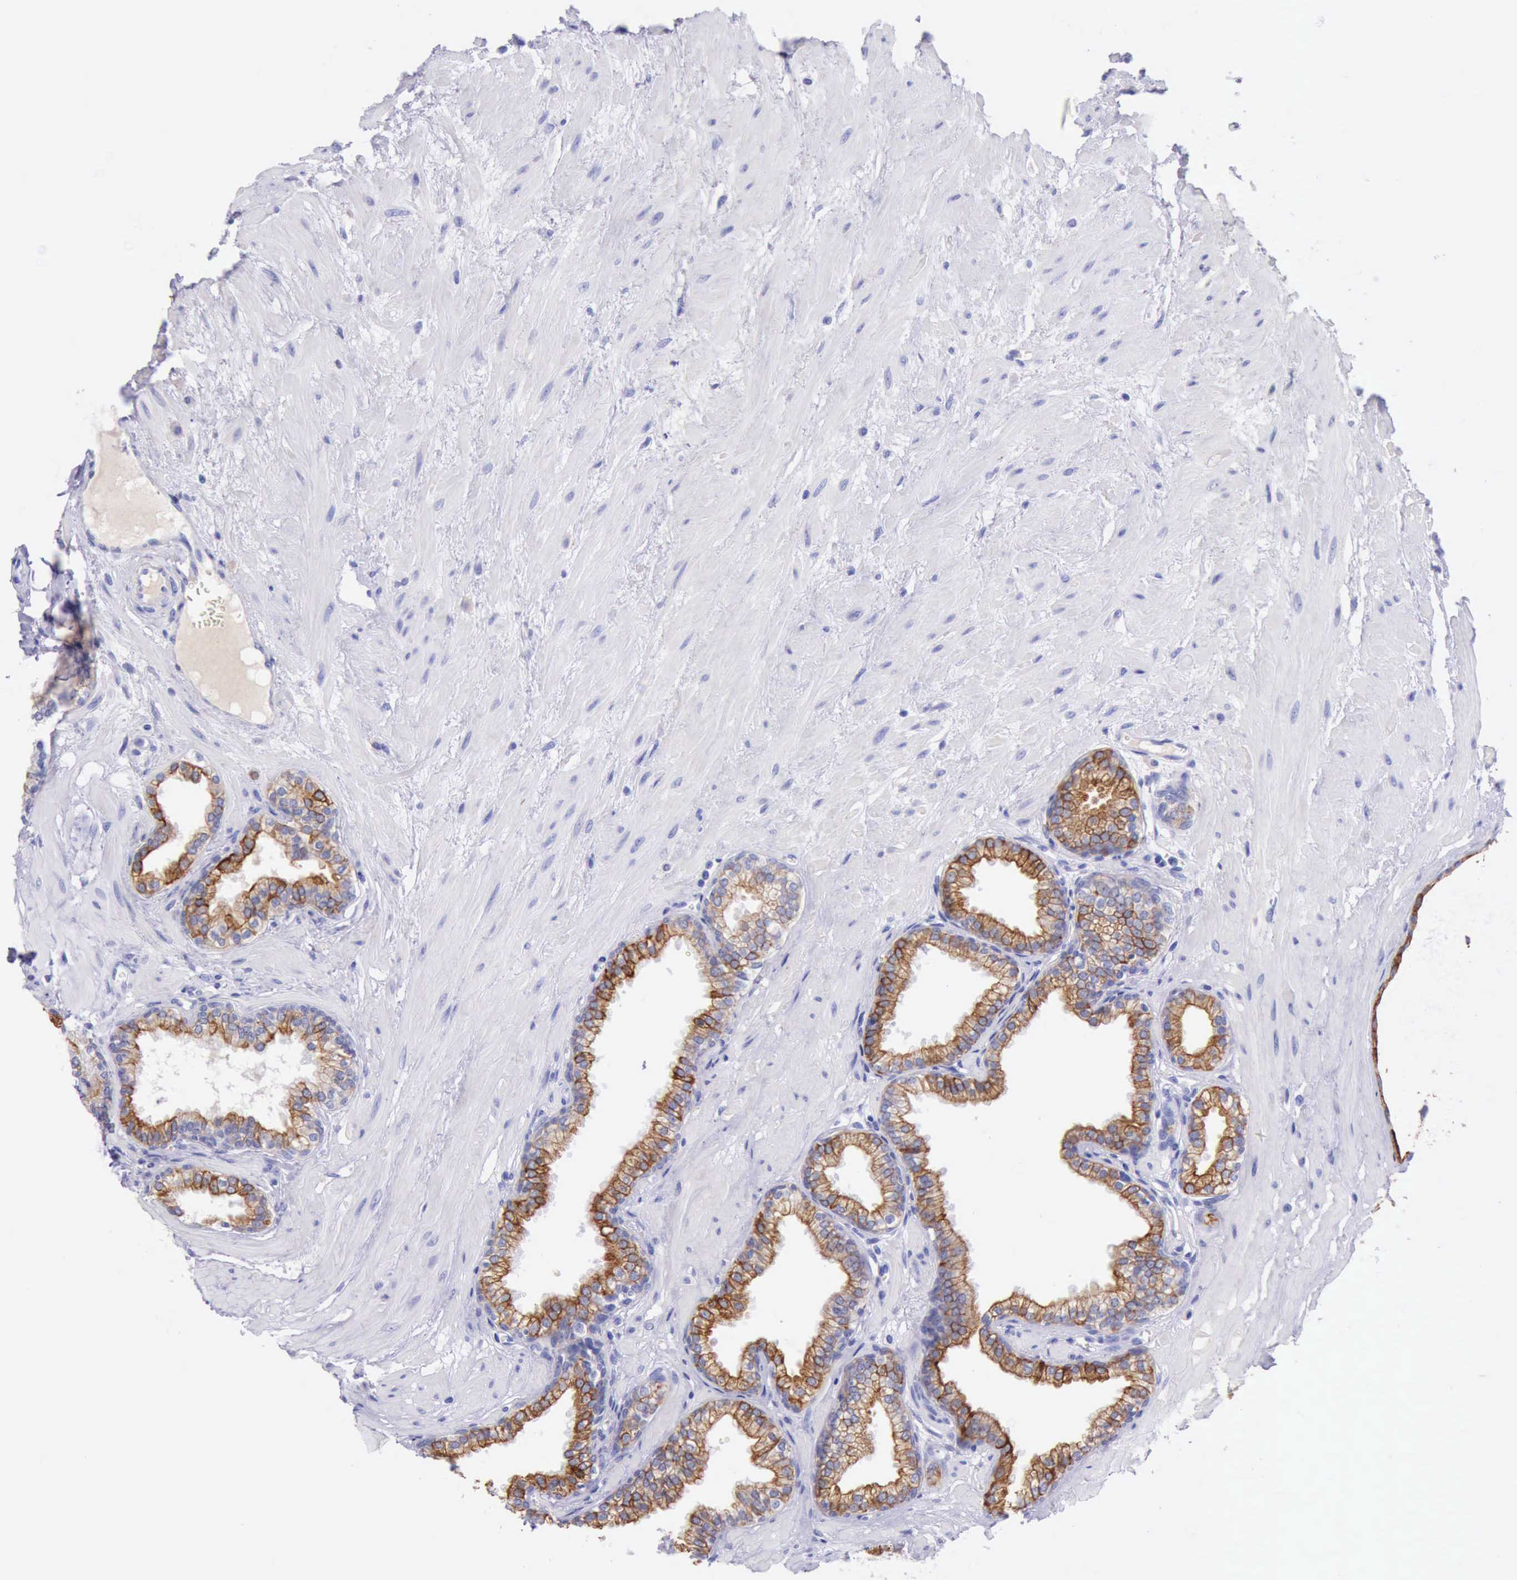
{"staining": {"intensity": "moderate", "quantity": ">75%", "location": "cytoplasmic/membranous"}, "tissue": "prostate", "cell_type": "Glandular cells", "image_type": "normal", "snomed": [{"axis": "morphology", "description": "Normal tissue, NOS"}, {"axis": "topography", "description": "Prostate"}], "caption": "Protein staining demonstrates moderate cytoplasmic/membranous positivity in about >75% of glandular cells in unremarkable prostate. The protein of interest is shown in brown color, while the nuclei are stained blue.", "gene": "KRT8", "patient": {"sex": "male", "age": 64}}